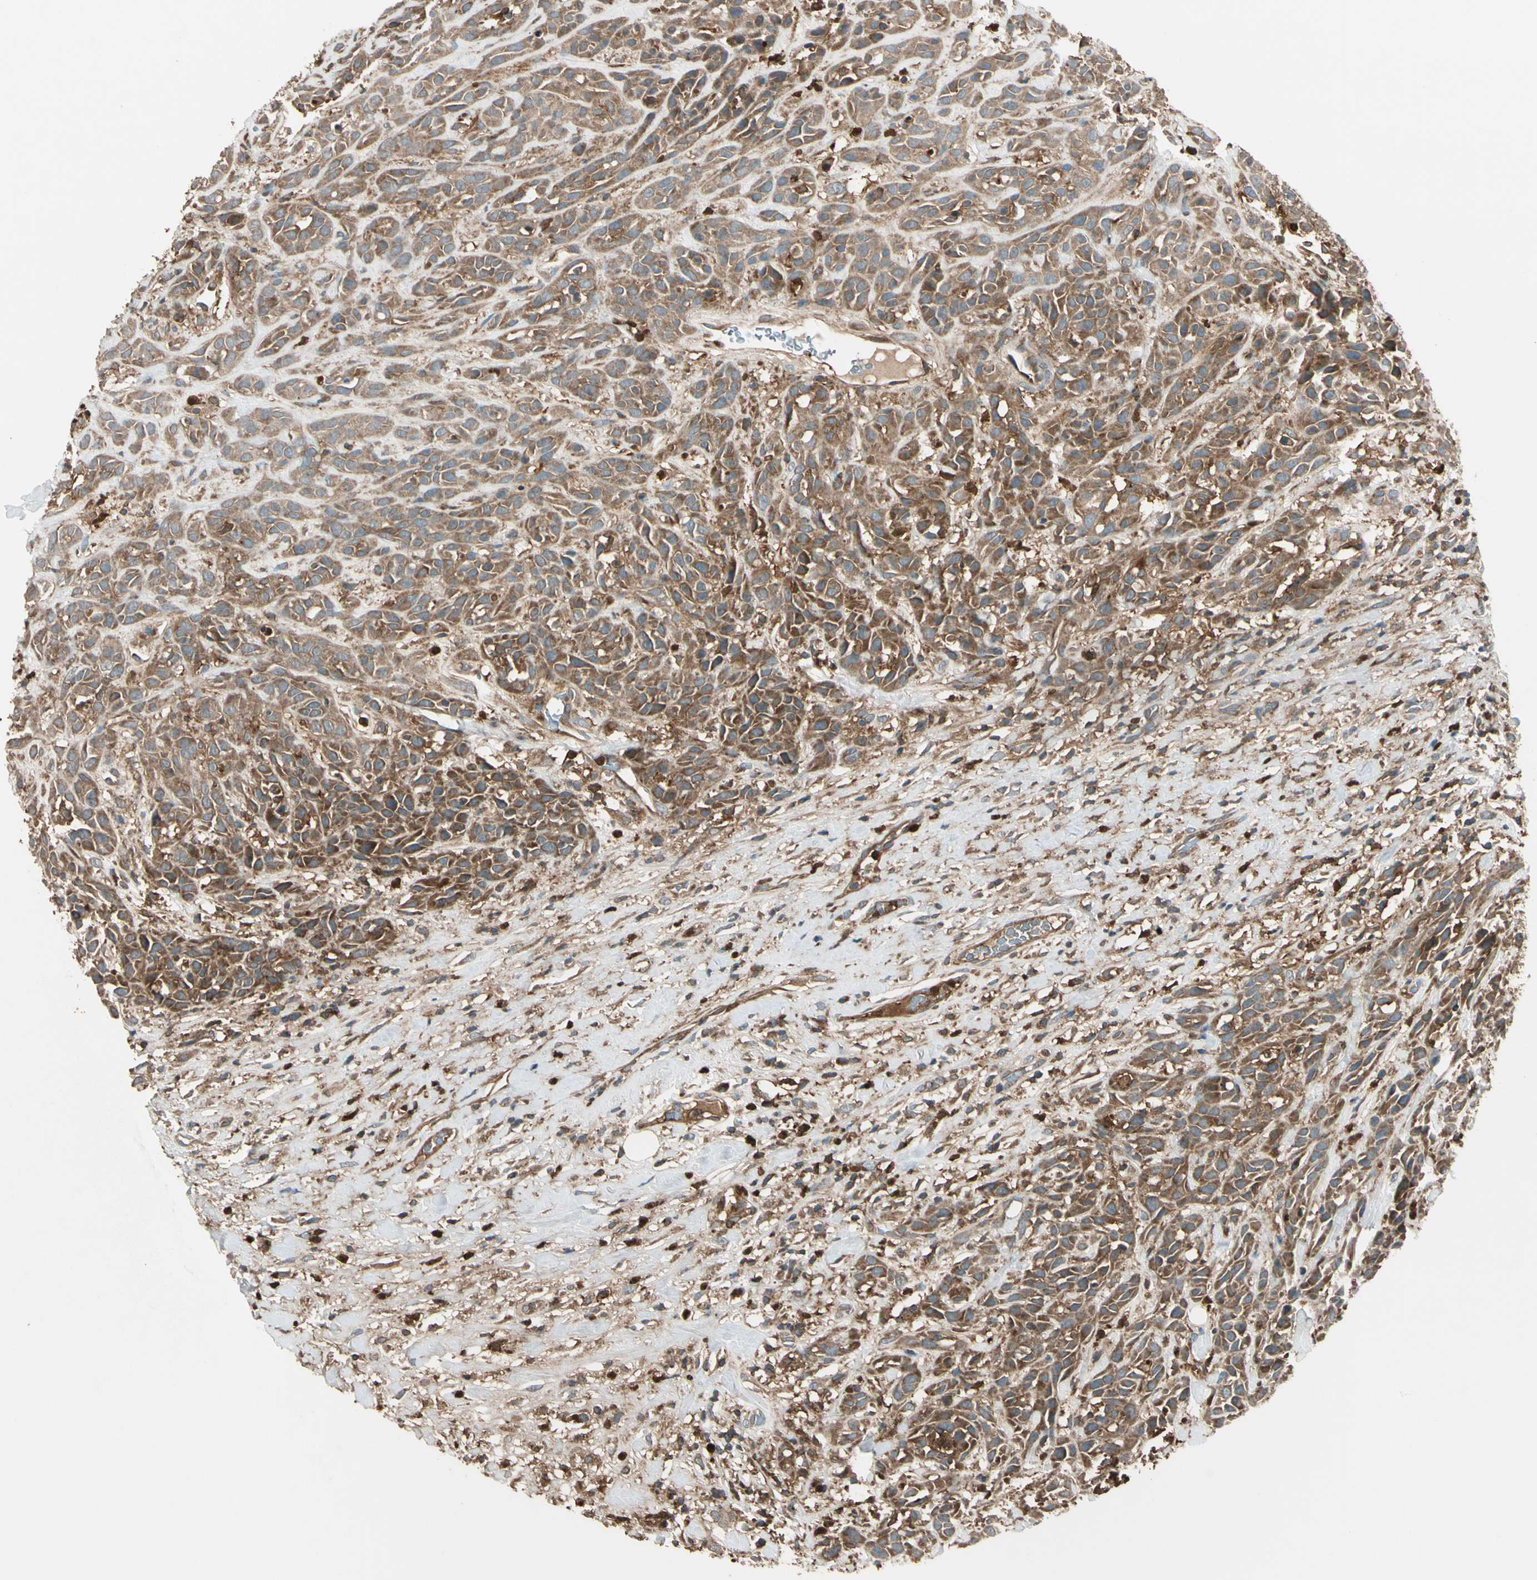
{"staining": {"intensity": "moderate", "quantity": ">75%", "location": "cytoplasmic/membranous"}, "tissue": "head and neck cancer", "cell_type": "Tumor cells", "image_type": "cancer", "snomed": [{"axis": "morphology", "description": "Normal tissue, NOS"}, {"axis": "morphology", "description": "Squamous cell carcinoma, NOS"}, {"axis": "topography", "description": "Cartilage tissue"}, {"axis": "topography", "description": "Head-Neck"}], "caption": "Head and neck cancer (squamous cell carcinoma) stained for a protein displays moderate cytoplasmic/membranous positivity in tumor cells.", "gene": "STX11", "patient": {"sex": "male", "age": 62}}